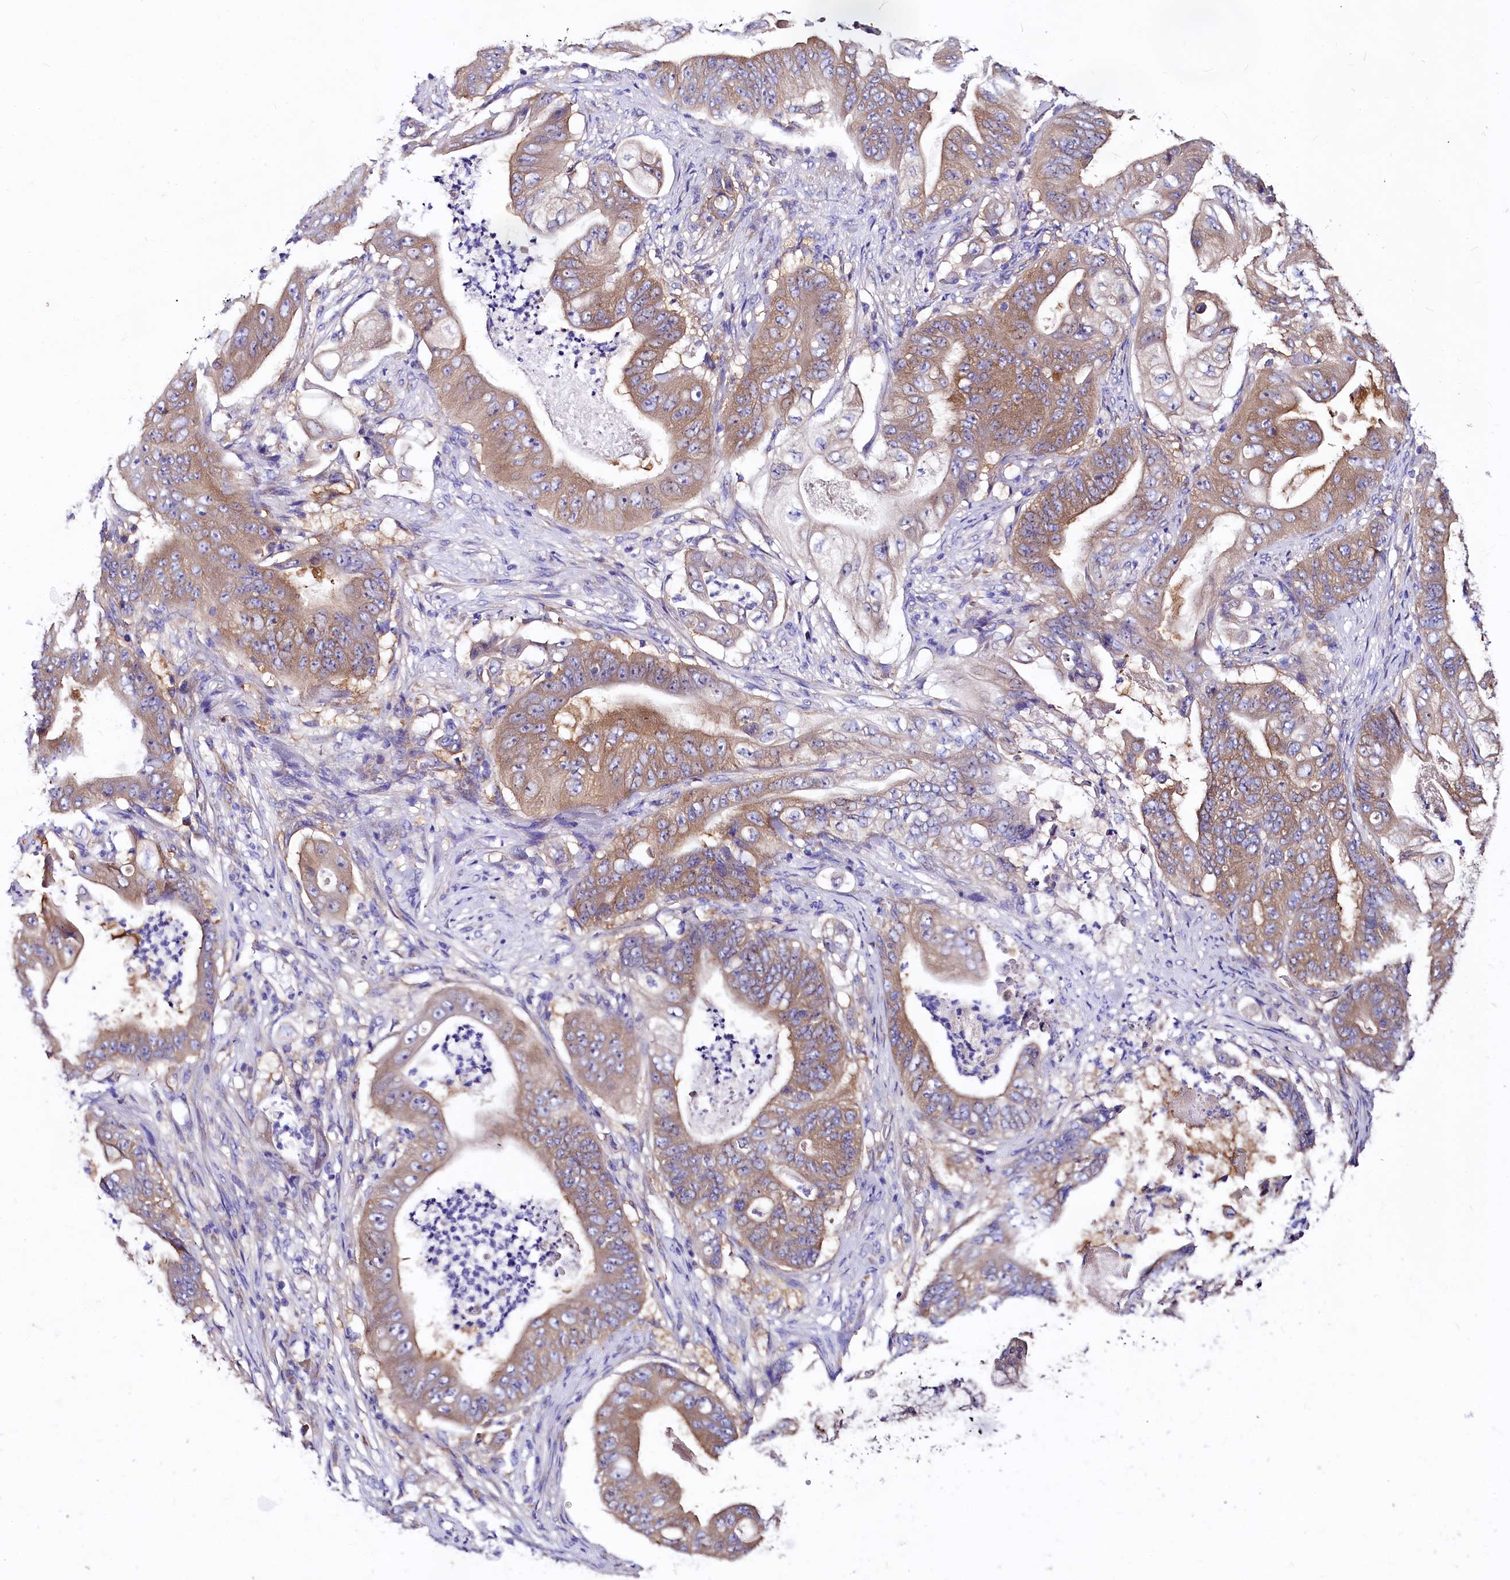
{"staining": {"intensity": "moderate", "quantity": ">75%", "location": "cytoplasmic/membranous"}, "tissue": "stomach cancer", "cell_type": "Tumor cells", "image_type": "cancer", "snomed": [{"axis": "morphology", "description": "Adenocarcinoma, NOS"}, {"axis": "topography", "description": "Stomach"}], "caption": "Stomach cancer tissue demonstrates moderate cytoplasmic/membranous staining in approximately >75% of tumor cells", "gene": "QARS1", "patient": {"sex": "female", "age": 73}}